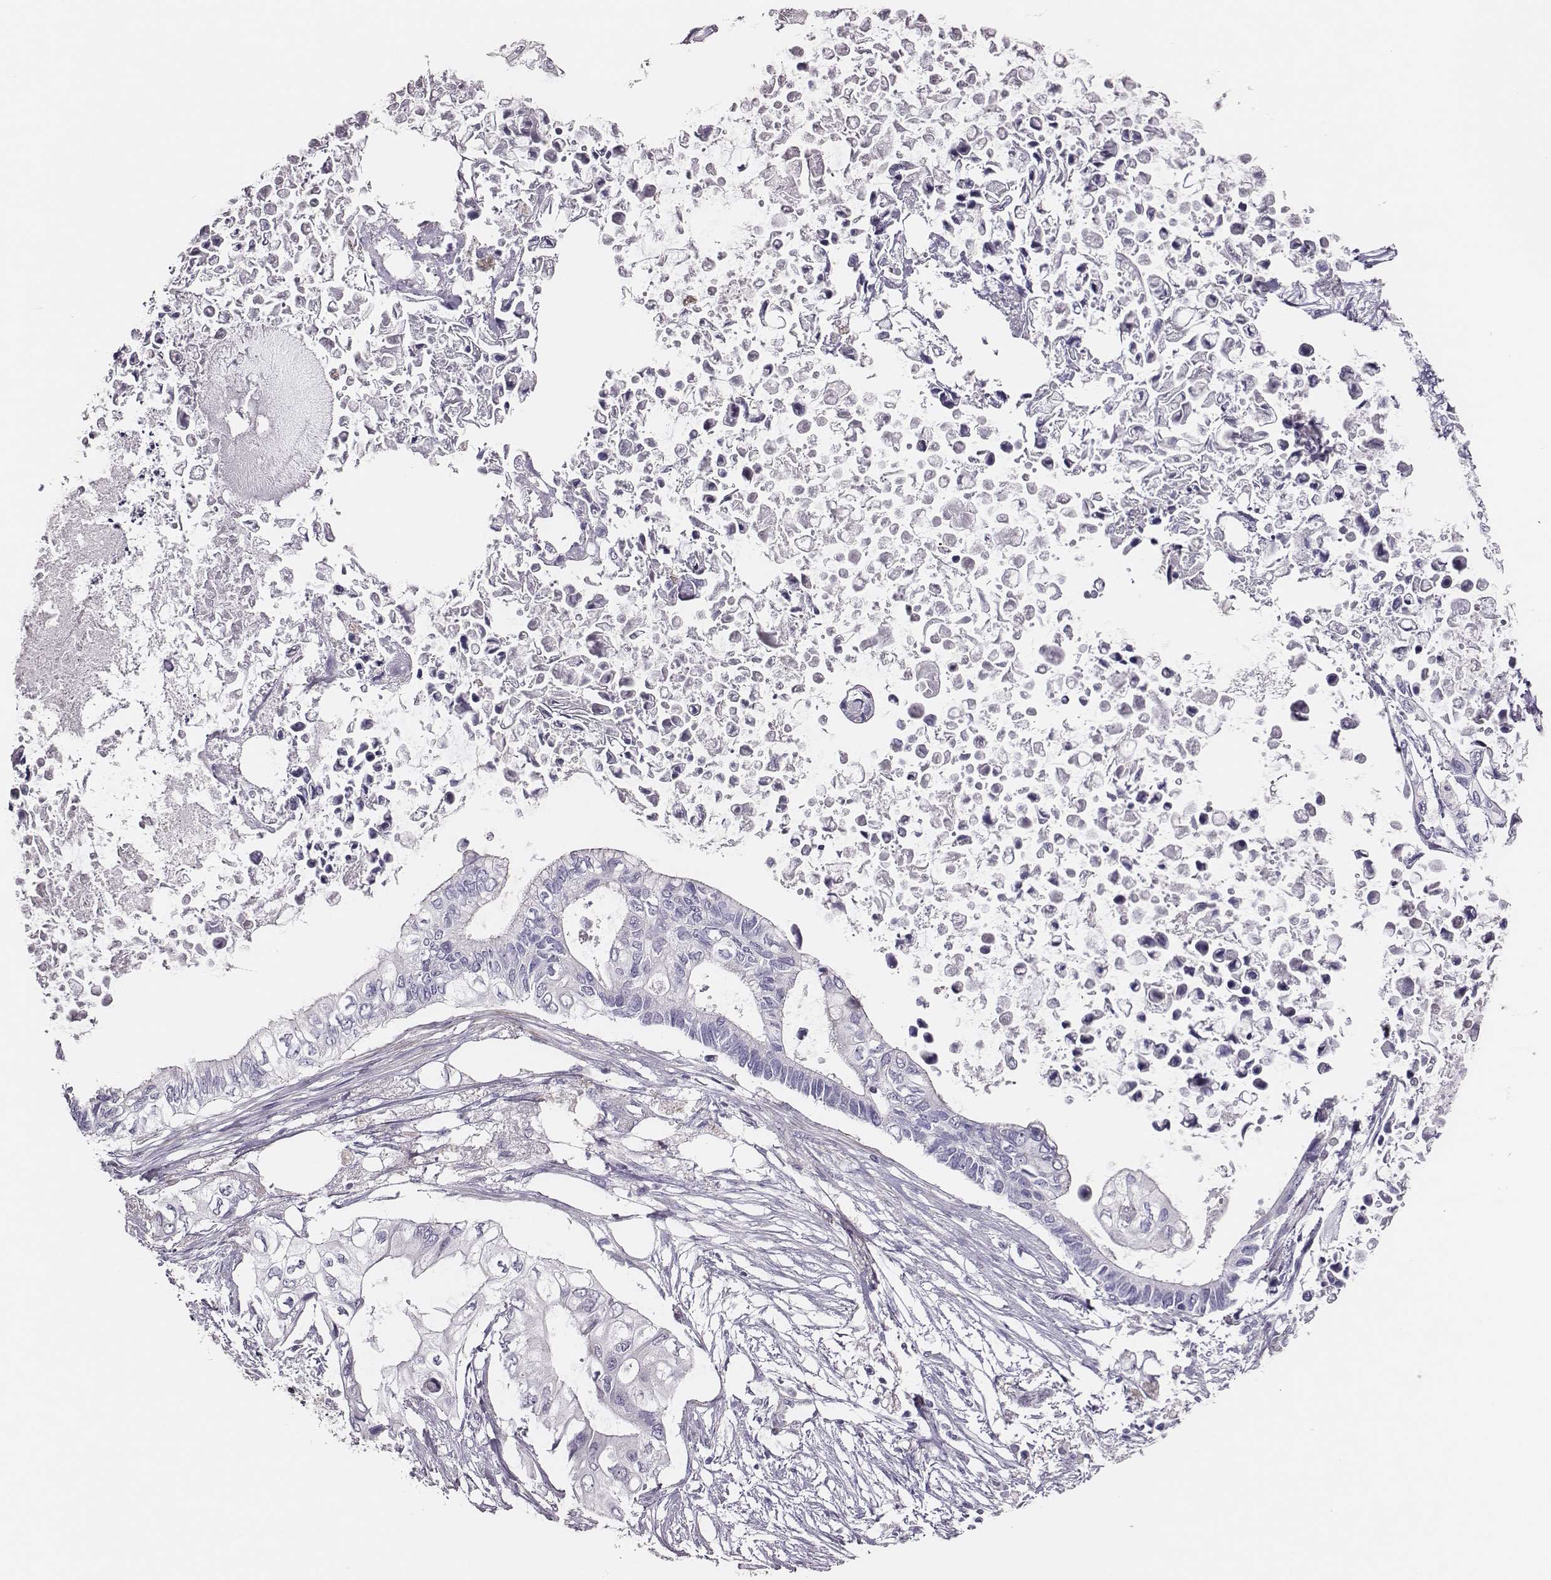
{"staining": {"intensity": "negative", "quantity": "none", "location": "none"}, "tissue": "pancreatic cancer", "cell_type": "Tumor cells", "image_type": "cancer", "snomed": [{"axis": "morphology", "description": "Adenocarcinoma, NOS"}, {"axis": "topography", "description": "Pancreas"}], "caption": "The immunohistochemistry image has no significant positivity in tumor cells of pancreatic adenocarcinoma tissue. (DAB (3,3'-diaminobenzidine) immunohistochemistry (IHC) with hematoxylin counter stain).", "gene": "SCML2", "patient": {"sex": "female", "age": 63}}